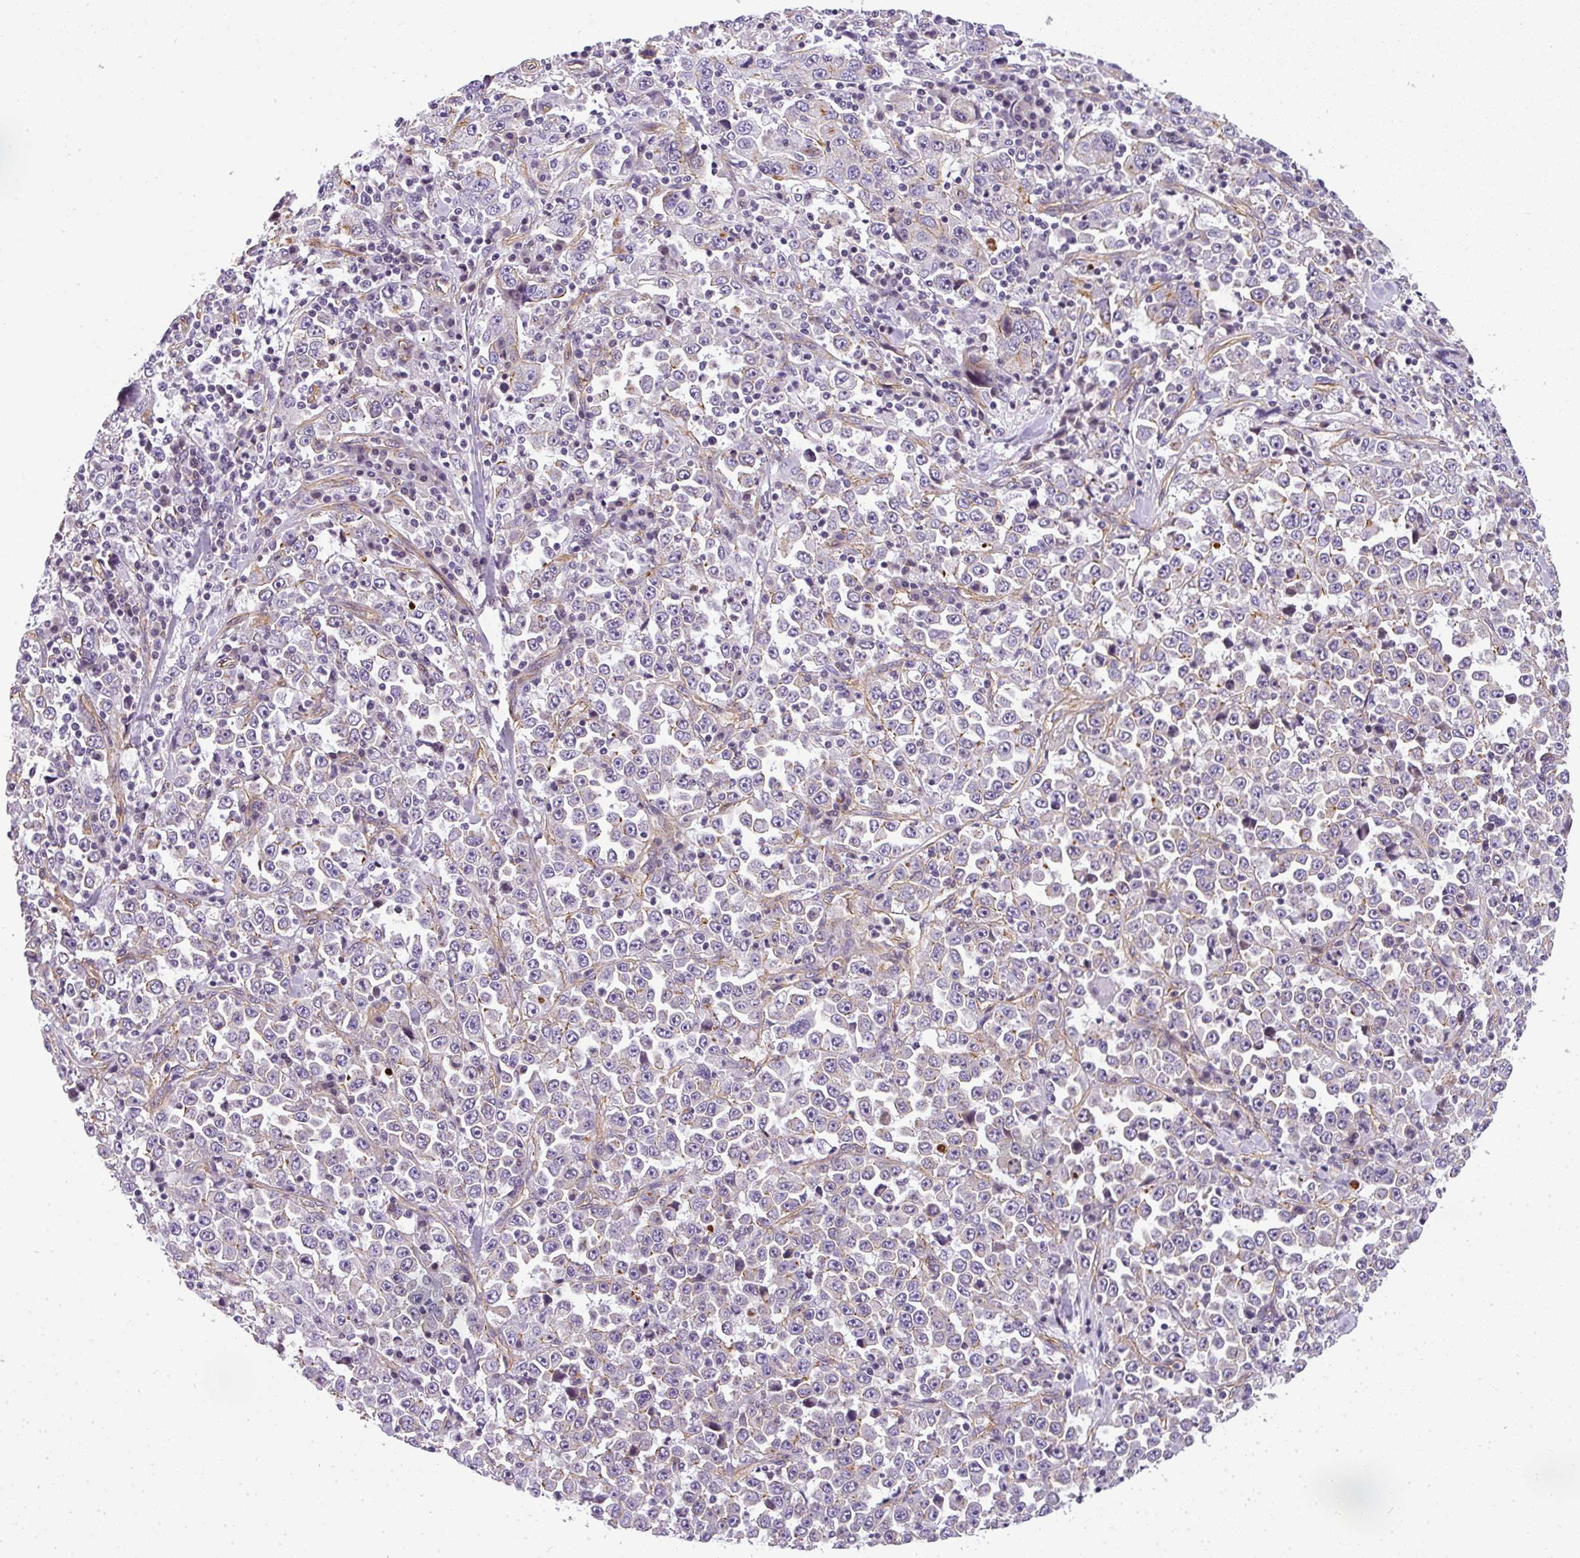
{"staining": {"intensity": "negative", "quantity": "none", "location": "none"}, "tissue": "stomach cancer", "cell_type": "Tumor cells", "image_type": "cancer", "snomed": [{"axis": "morphology", "description": "Normal tissue, NOS"}, {"axis": "morphology", "description": "Adenocarcinoma, NOS"}, {"axis": "topography", "description": "Stomach, upper"}, {"axis": "topography", "description": "Stomach"}], "caption": "Stomach cancer was stained to show a protein in brown. There is no significant positivity in tumor cells.", "gene": "OR11H4", "patient": {"sex": "male", "age": 59}}